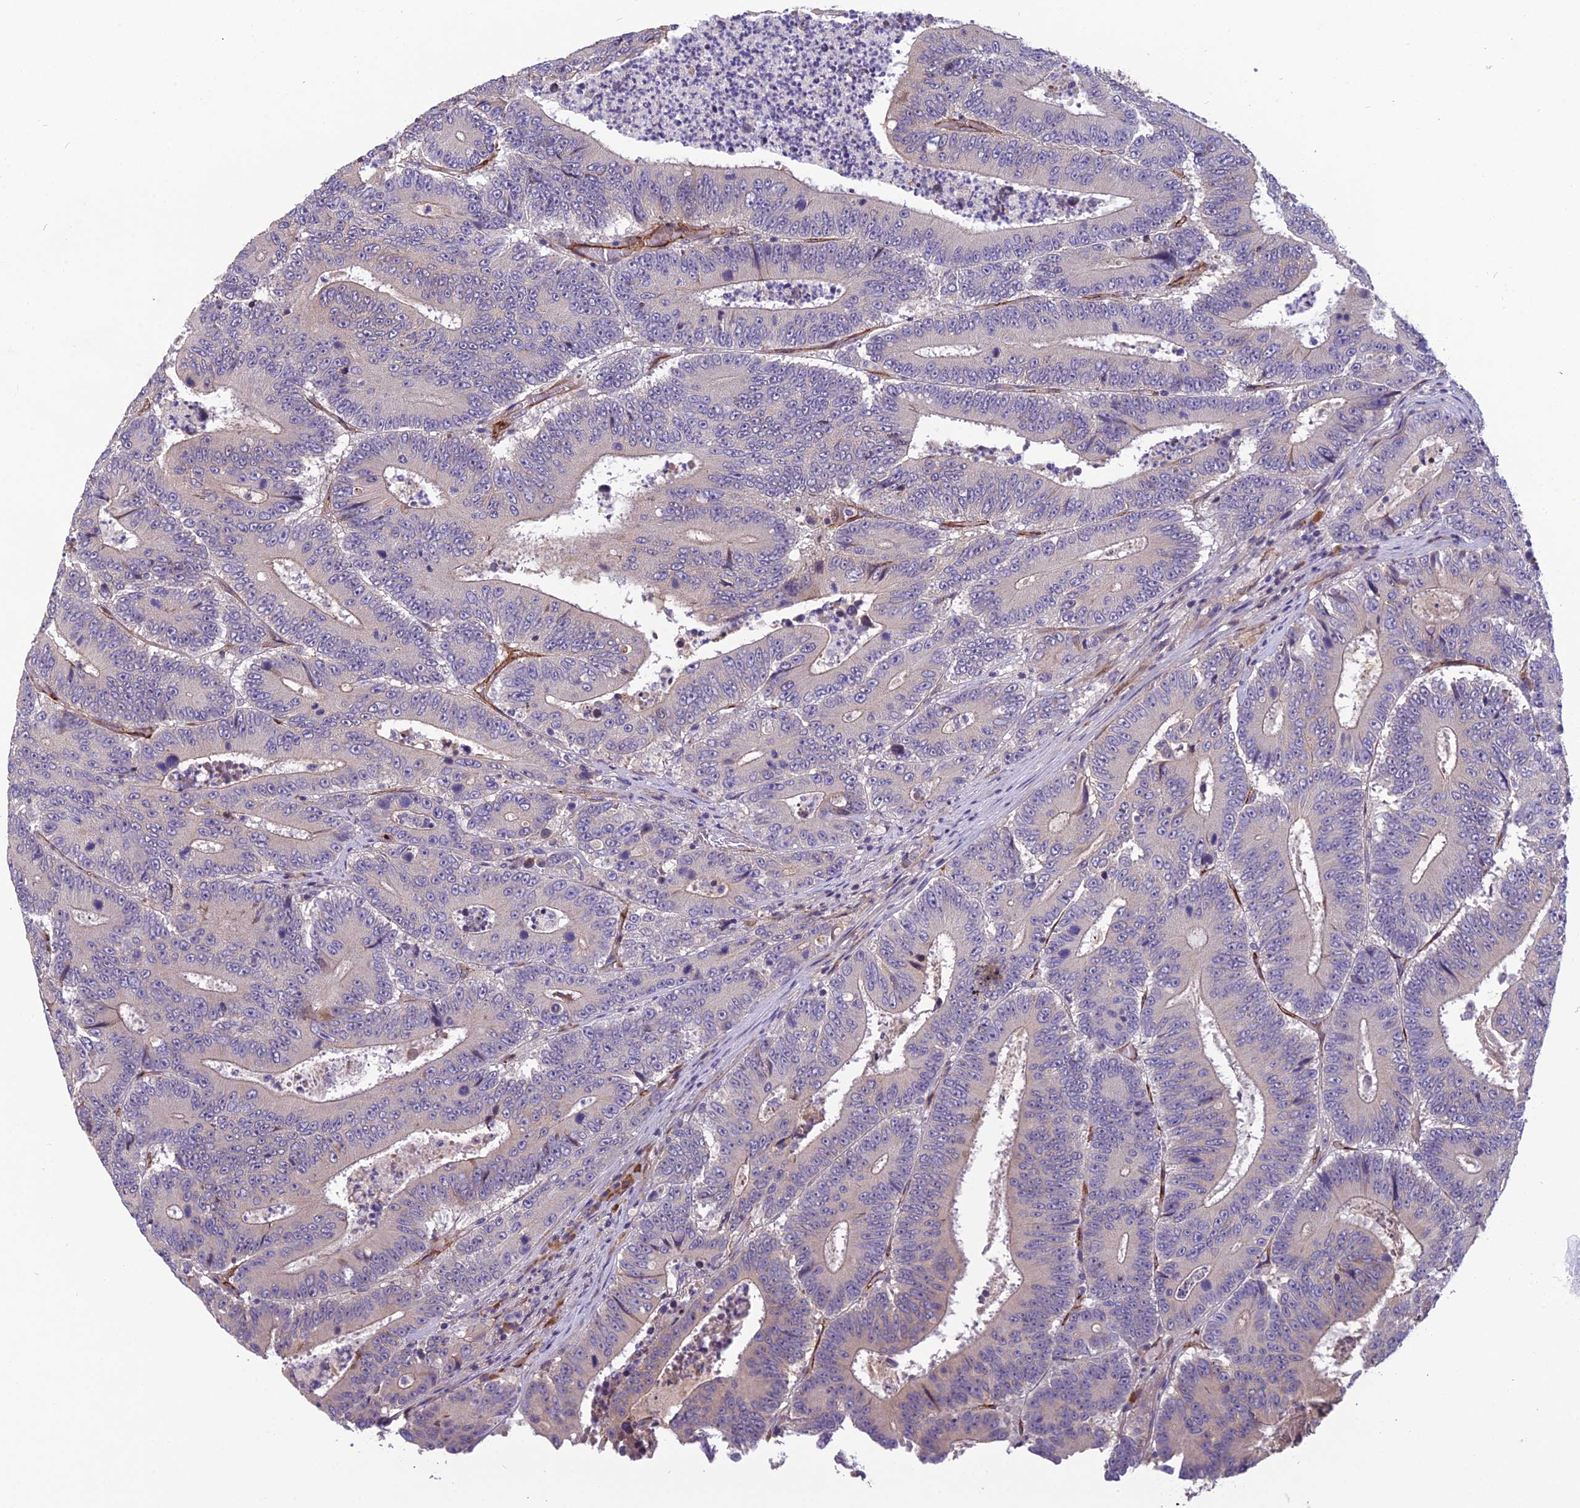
{"staining": {"intensity": "negative", "quantity": "none", "location": "none"}, "tissue": "colorectal cancer", "cell_type": "Tumor cells", "image_type": "cancer", "snomed": [{"axis": "morphology", "description": "Adenocarcinoma, NOS"}, {"axis": "topography", "description": "Colon"}], "caption": "A high-resolution image shows immunohistochemistry (IHC) staining of colorectal cancer (adenocarcinoma), which reveals no significant positivity in tumor cells.", "gene": "TSPAN15", "patient": {"sex": "male", "age": 83}}